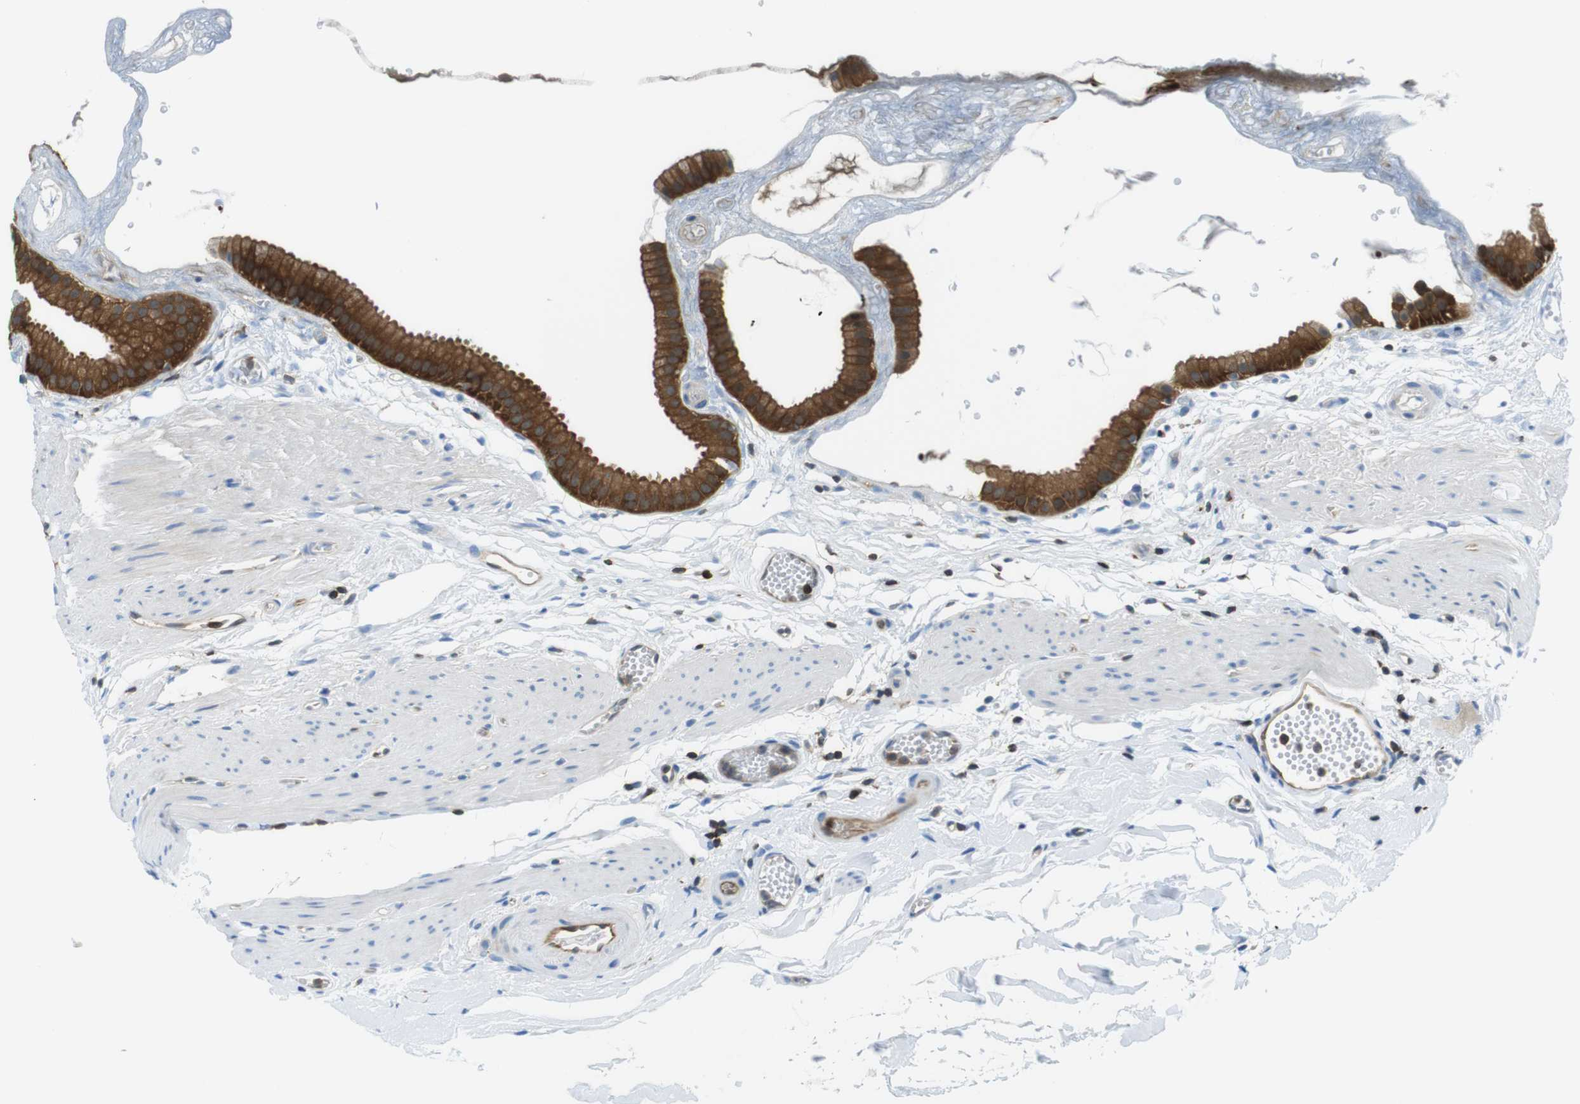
{"staining": {"intensity": "strong", "quantity": ">75%", "location": "cytoplasmic/membranous"}, "tissue": "gallbladder", "cell_type": "Glandular cells", "image_type": "normal", "snomed": [{"axis": "morphology", "description": "Normal tissue, NOS"}, {"axis": "topography", "description": "Gallbladder"}], "caption": "An image showing strong cytoplasmic/membranous expression in about >75% of glandular cells in benign gallbladder, as visualized by brown immunohistochemical staining.", "gene": "TES", "patient": {"sex": "female", "age": 64}}